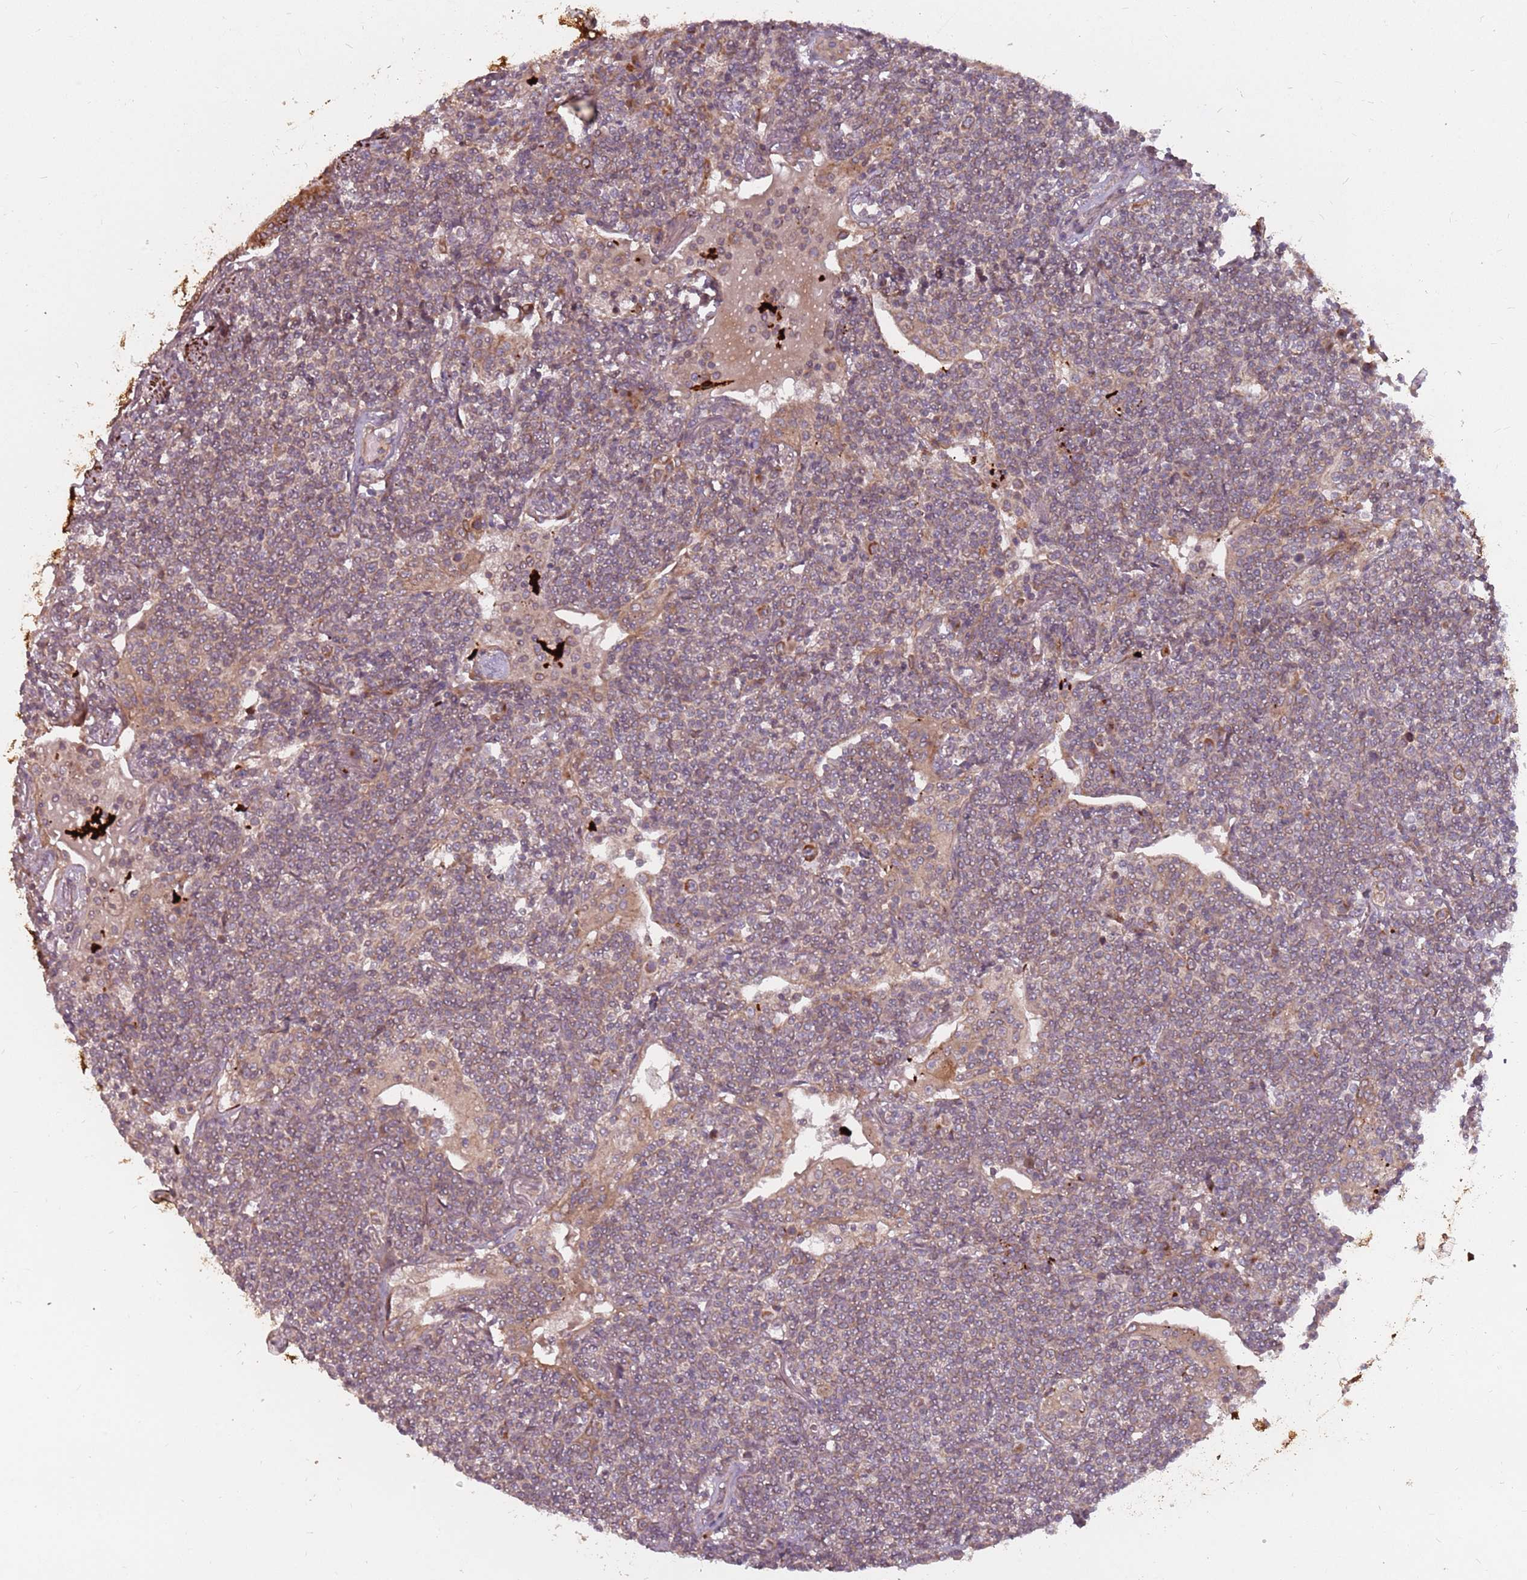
{"staining": {"intensity": "weak", "quantity": "25%-75%", "location": "cytoplasmic/membranous"}, "tissue": "lymphoma", "cell_type": "Tumor cells", "image_type": "cancer", "snomed": [{"axis": "morphology", "description": "Malignant lymphoma, non-Hodgkin's type, Low grade"}, {"axis": "topography", "description": "Lung"}], "caption": "Protein expression analysis of lymphoma shows weak cytoplasmic/membranous expression in about 25%-75% of tumor cells. The protein of interest is shown in brown color, while the nuclei are stained blue.", "gene": "PLD6", "patient": {"sex": "female", "age": 71}}